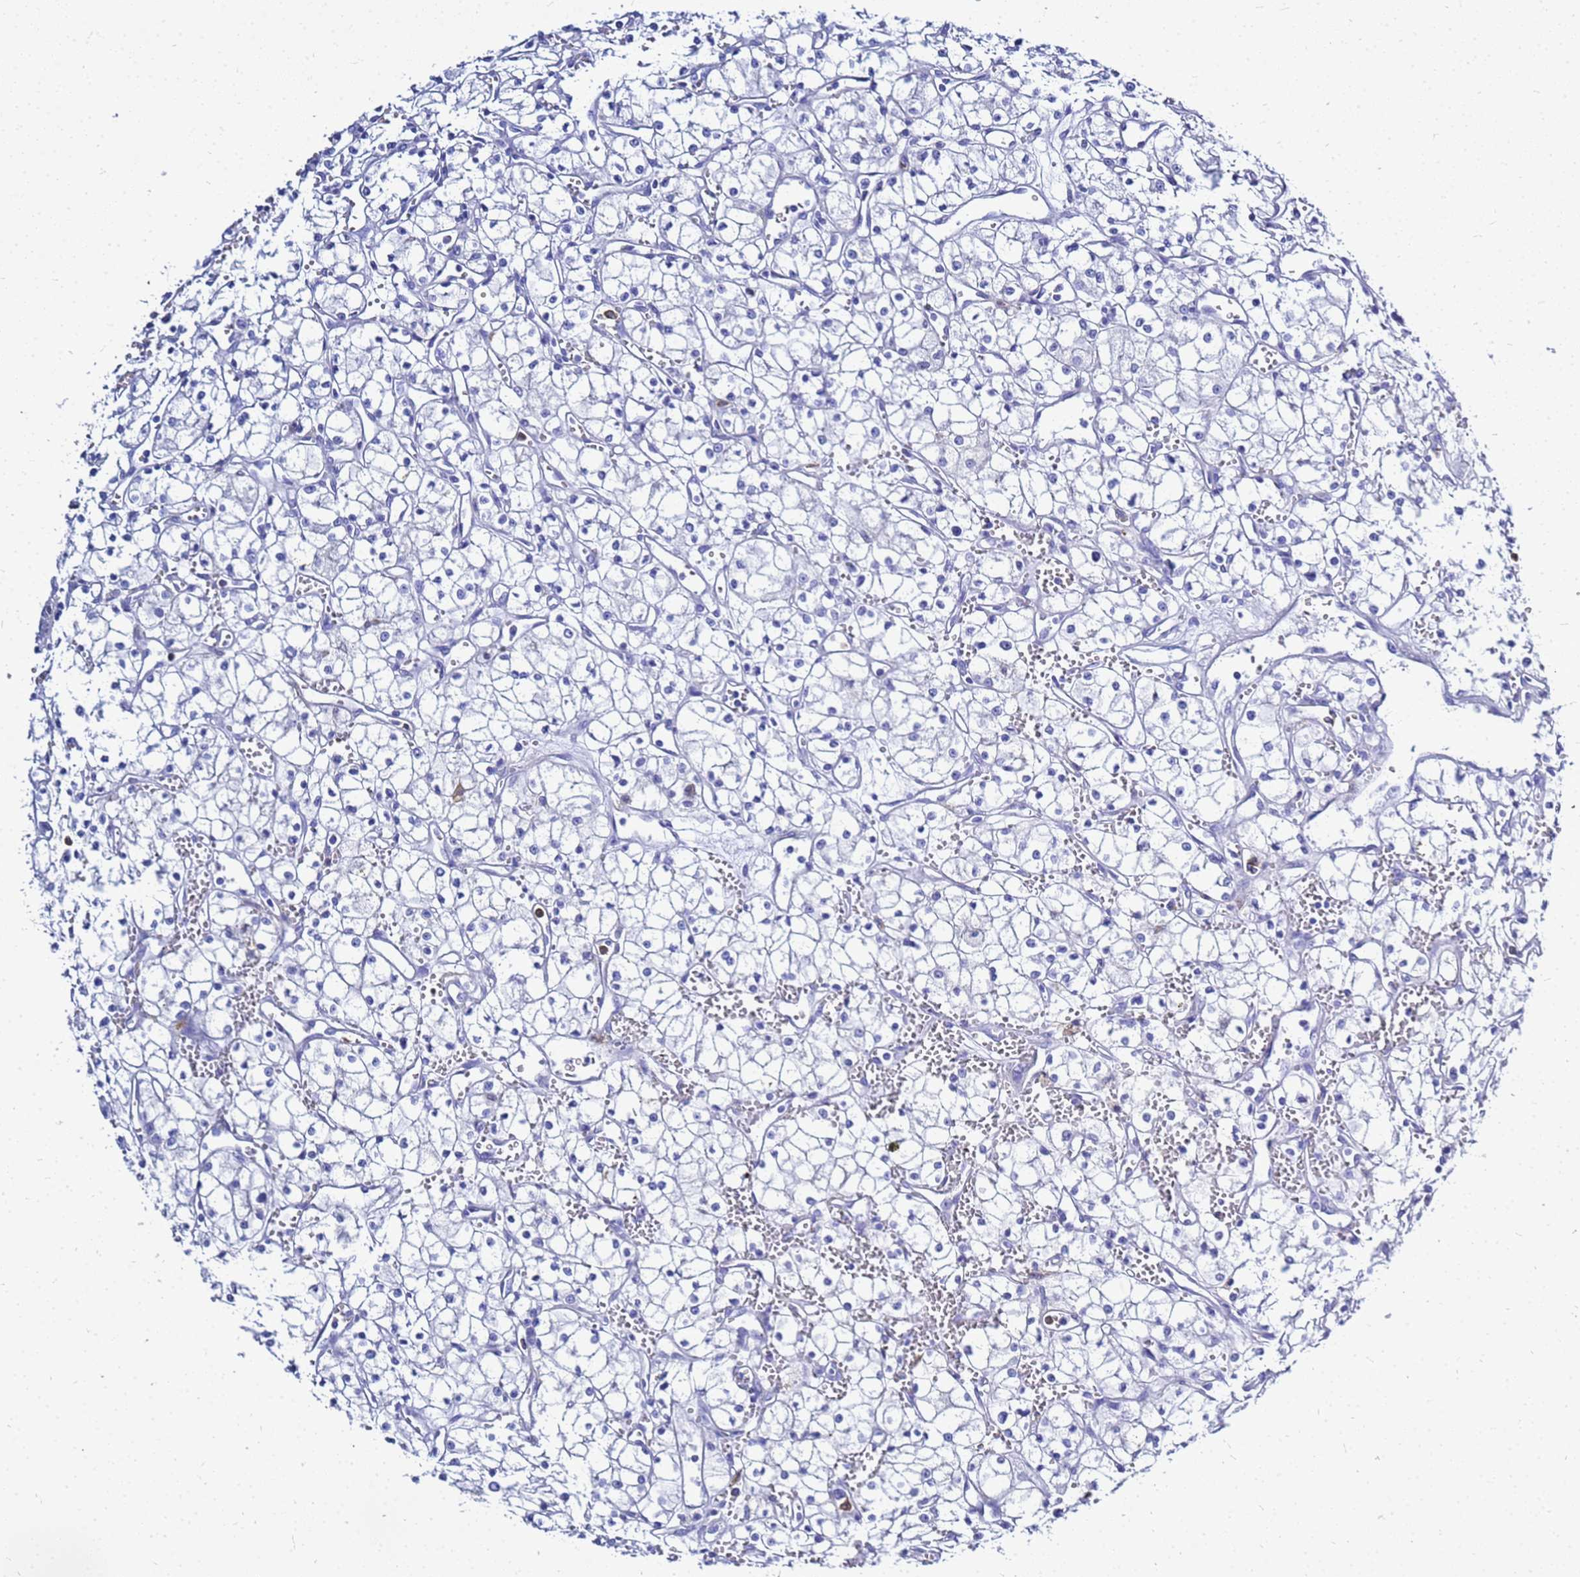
{"staining": {"intensity": "negative", "quantity": "none", "location": "none"}, "tissue": "renal cancer", "cell_type": "Tumor cells", "image_type": "cancer", "snomed": [{"axis": "morphology", "description": "Adenocarcinoma, NOS"}, {"axis": "topography", "description": "Kidney"}], "caption": "Immunohistochemistry (IHC) of renal cancer reveals no staining in tumor cells.", "gene": "CSTA", "patient": {"sex": "male", "age": 59}}